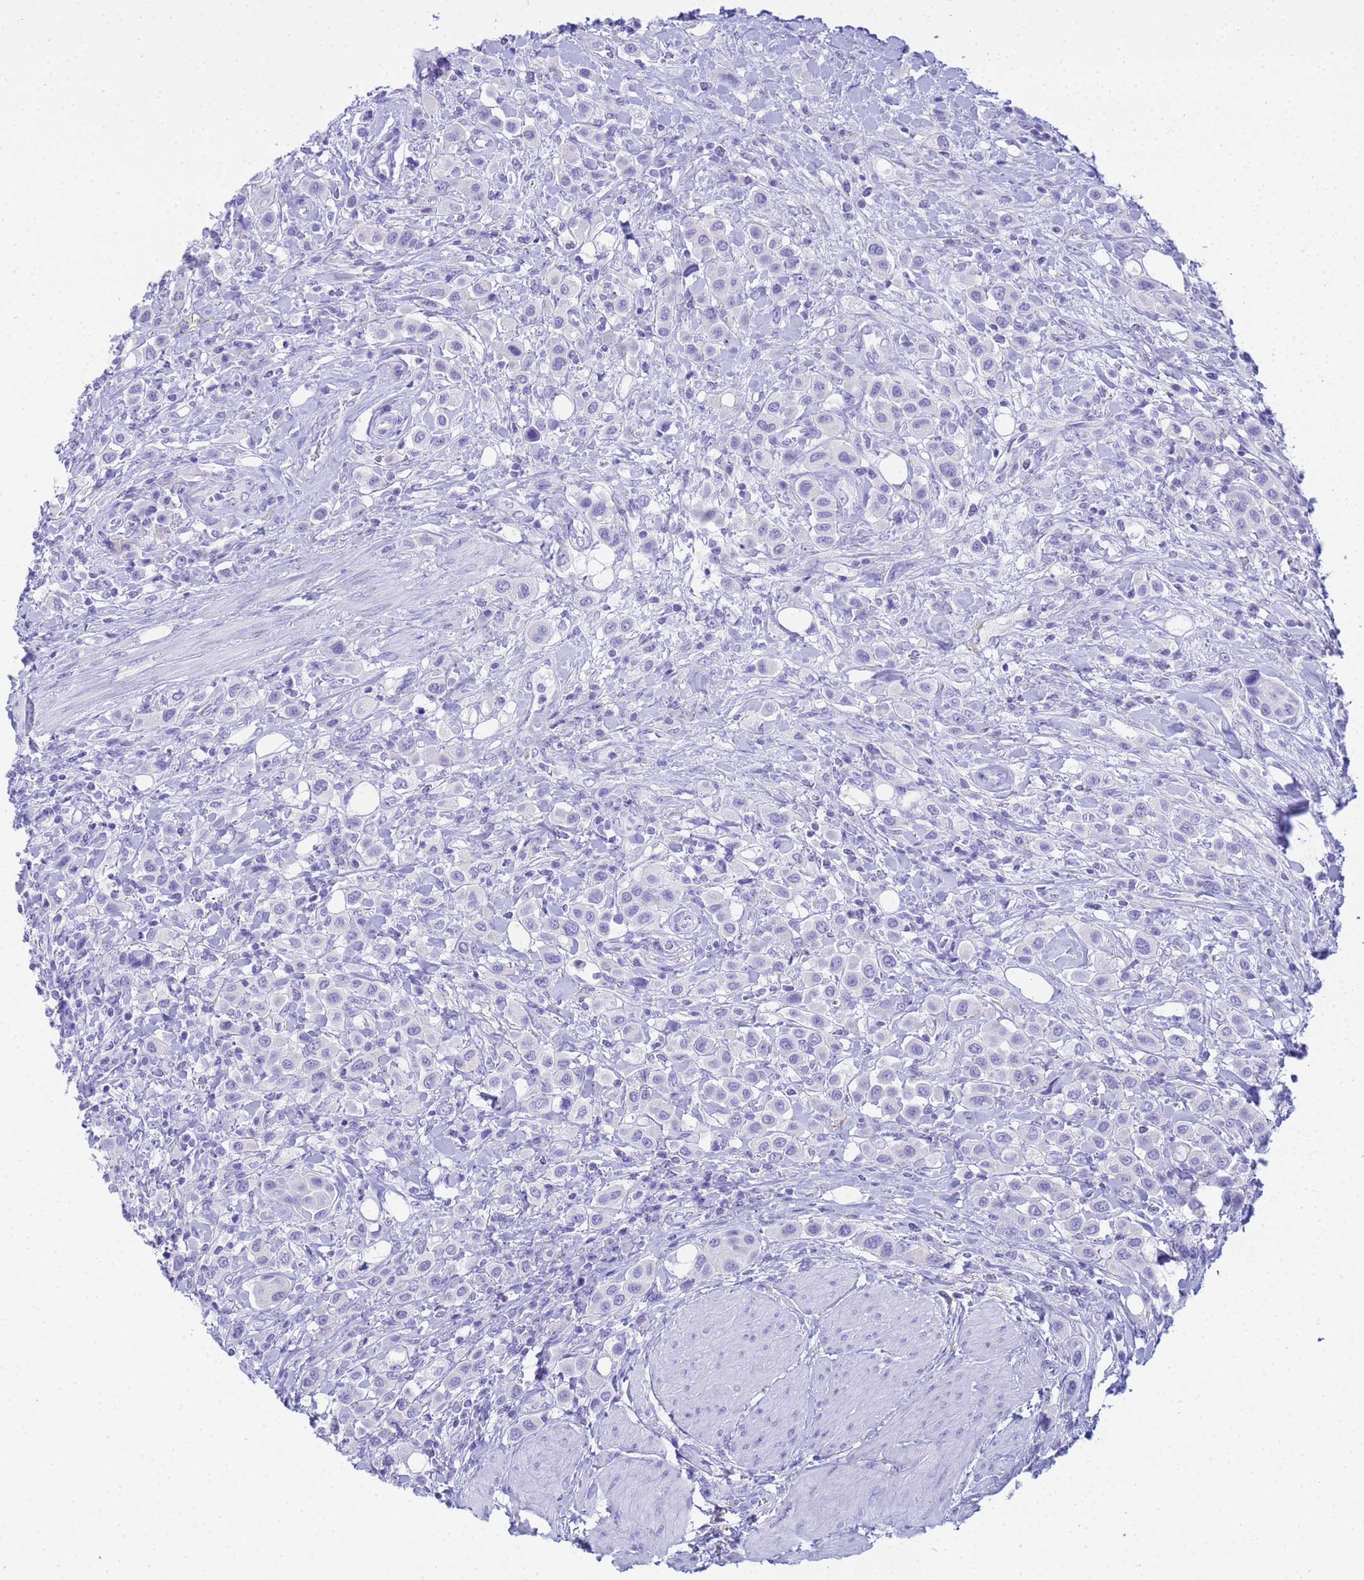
{"staining": {"intensity": "negative", "quantity": "none", "location": "none"}, "tissue": "urothelial cancer", "cell_type": "Tumor cells", "image_type": "cancer", "snomed": [{"axis": "morphology", "description": "Urothelial carcinoma, High grade"}, {"axis": "topography", "description": "Urinary bladder"}], "caption": "This photomicrograph is of urothelial carcinoma (high-grade) stained with immunohistochemistry (IHC) to label a protein in brown with the nuclei are counter-stained blue. There is no positivity in tumor cells.", "gene": "AQP12A", "patient": {"sex": "male", "age": 50}}